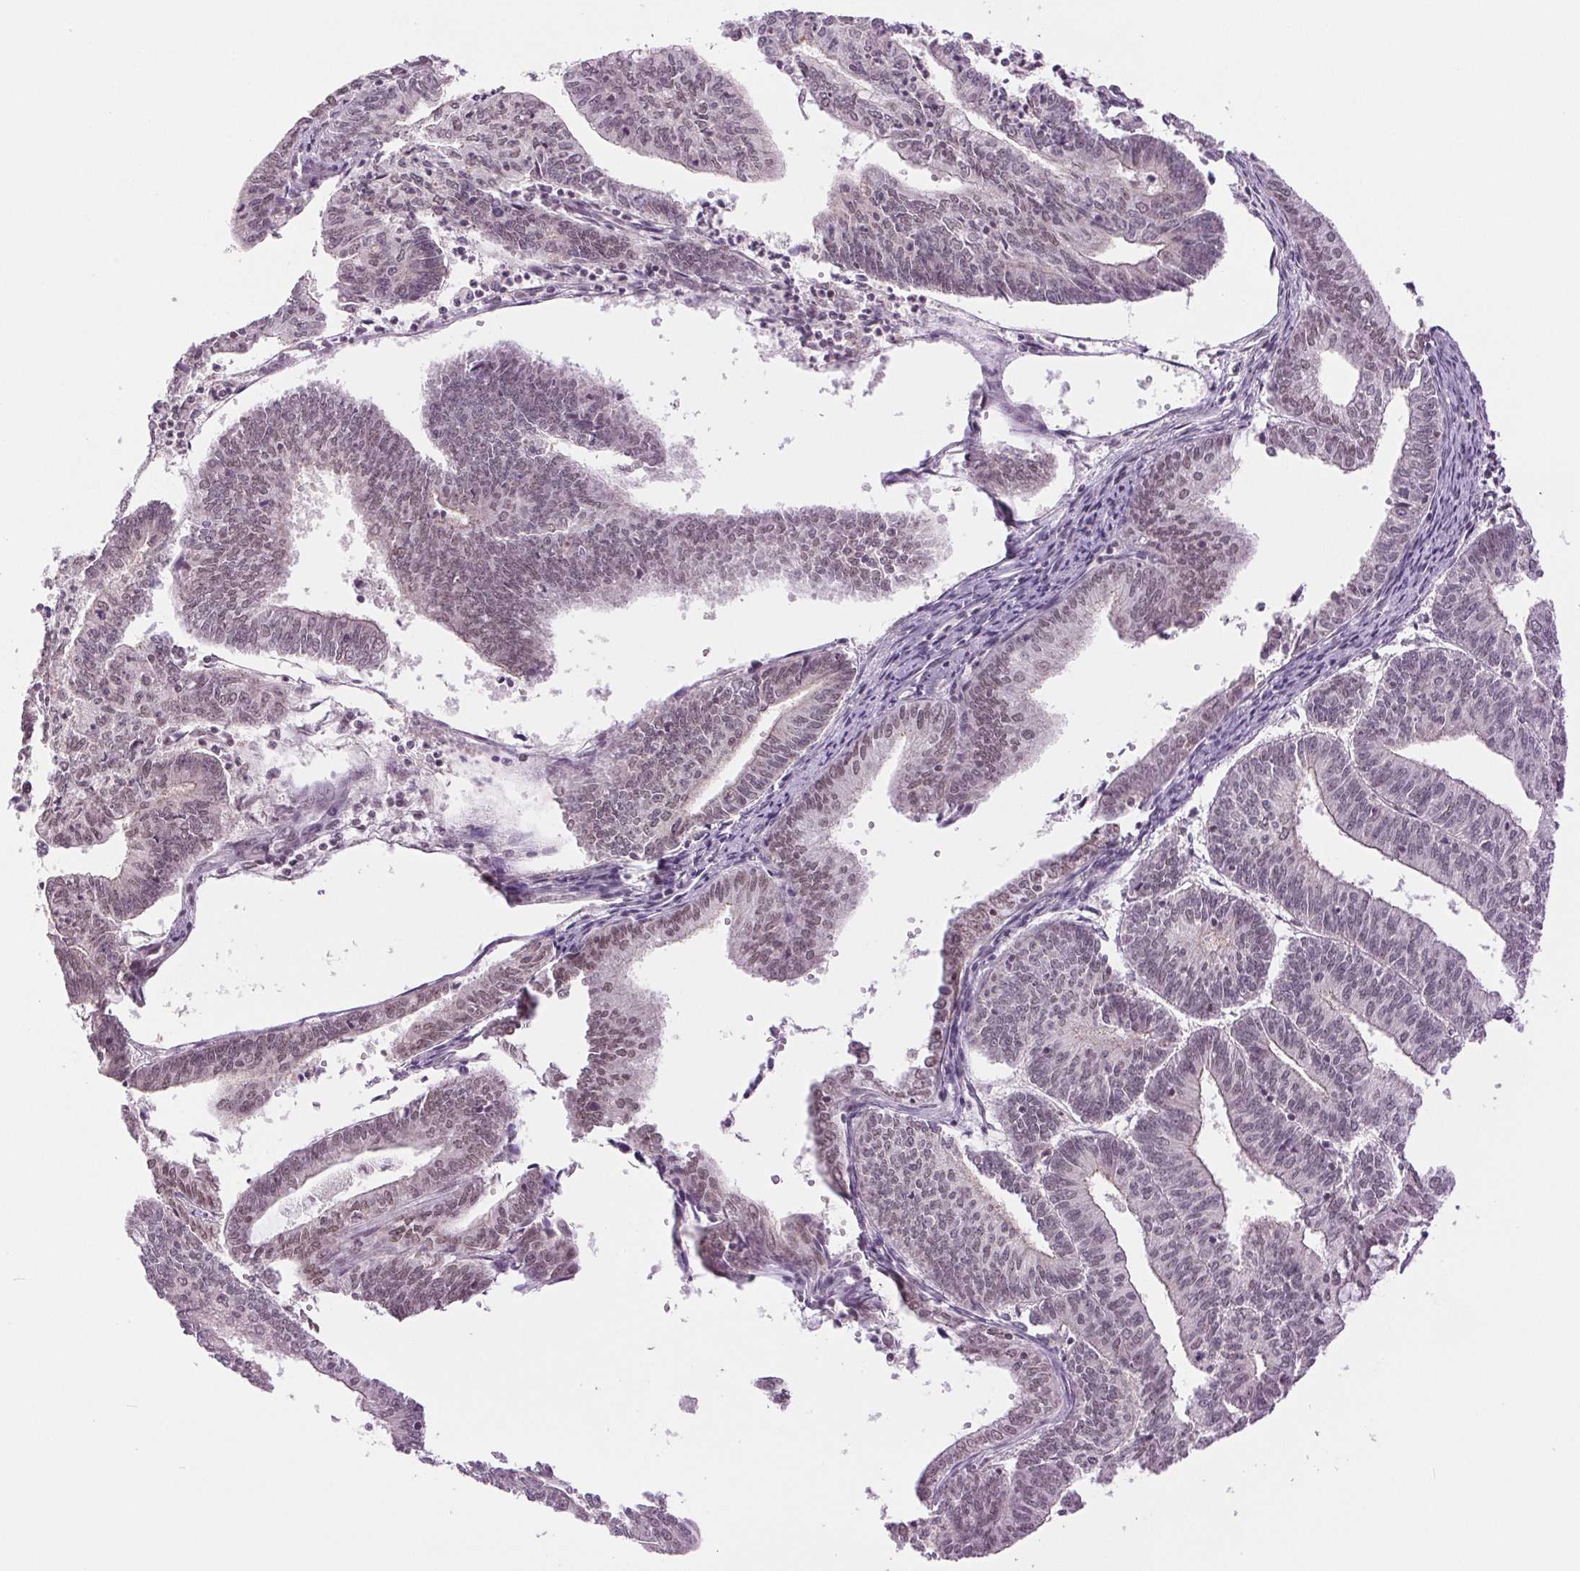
{"staining": {"intensity": "moderate", "quantity": "25%-75%", "location": "nuclear"}, "tissue": "endometrial cancer", "cell_type": "Tumor cells", "image_type": "cancer", "snomed": [{"axis": "morphology", "description": "Adenocarcinoma, NOS"}, {"axis": "topography", "description": "Endometrium"}], "caption": "Human adenocarcinoma (endometrial) stained with a protein marker reveals moderate staining in tumor cells.", "gene": "RPRD1B", "patient": {"sex": "female", "age": 61}}